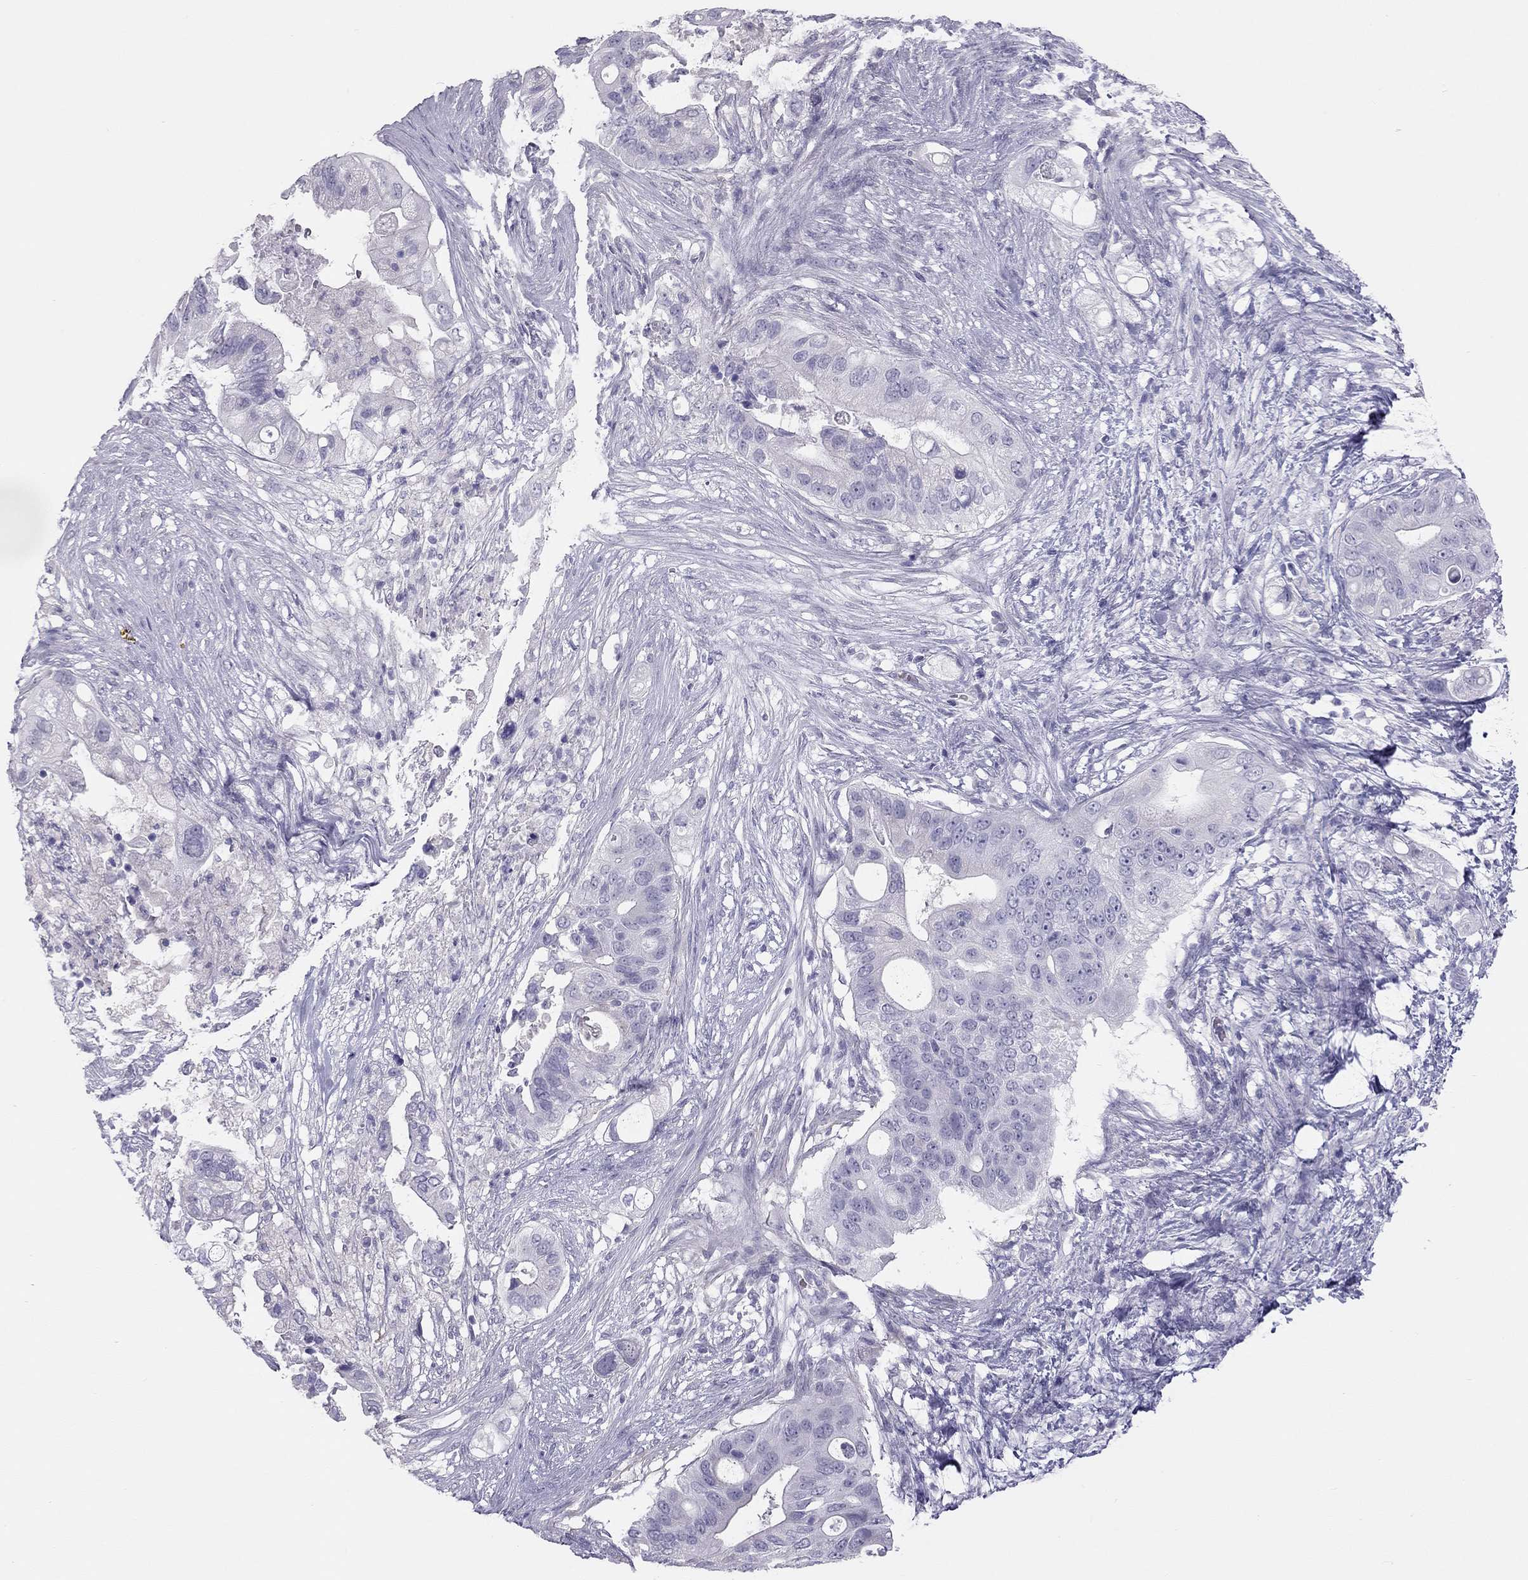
{"staining": {"intensity": "negative", "quantity": "none", "location": "none"}, "tissue": "pancreatic cancer", "cell_type": "Tumor cells", "image_type": "cancer", "snomed": [{"axis": "morphology", "description": "Adenocarcinoma, NOS"}, {"axis": "topography", "description": "Pancreas"}], "caption": "A photomicrograph of human adenocarcinoma (pancreatic) is negative for staining in tumor cells.", "gene": "SPATA12", "patient": {"sex": "female", "age": 72}}